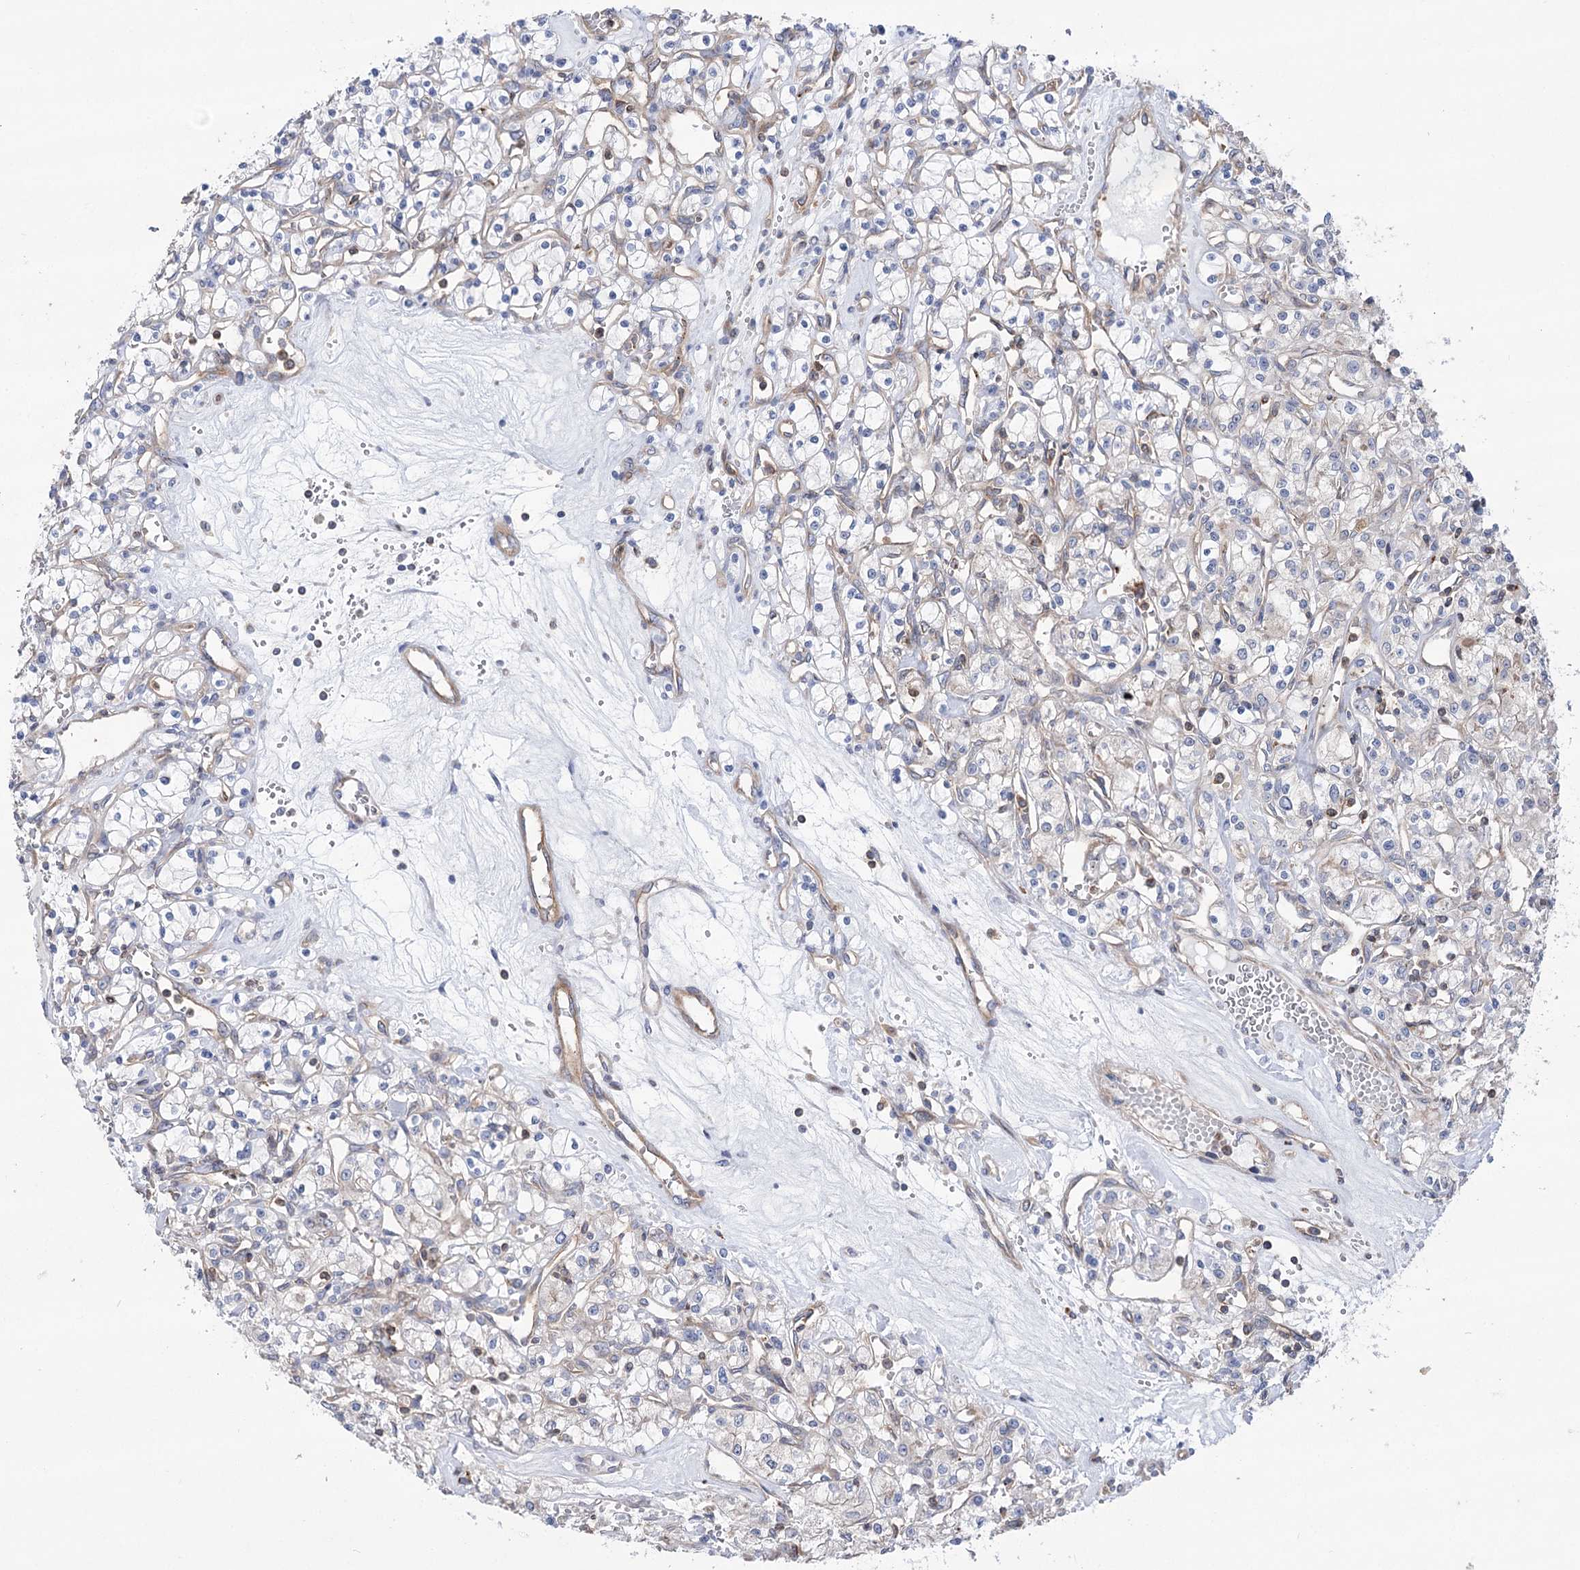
{"staining": {"intensity": "negative", "quantity": "none", "location": "none"}, "tissue": "renal cancer", "cell_type": "Tumor cells", "image_type": "cancer", "snomed": [{"axis": "morphology", "description": "Adenocarcinoma, NOS"}, {"axis": "topography", "description": "Kidney"}], "caption": "High magnification brightfield microscopy of renal cancer (adenocarcinoma) stained with DAB (brown) and counterstained with hematoxylin (blue): tumor cells show no significant staining. The staining is performed using DAB brown chromogen with nuclei counter-stained in using hematoxylin.", "gene": "VPS37B", "patient": {"sex": "female", "age": 59}}